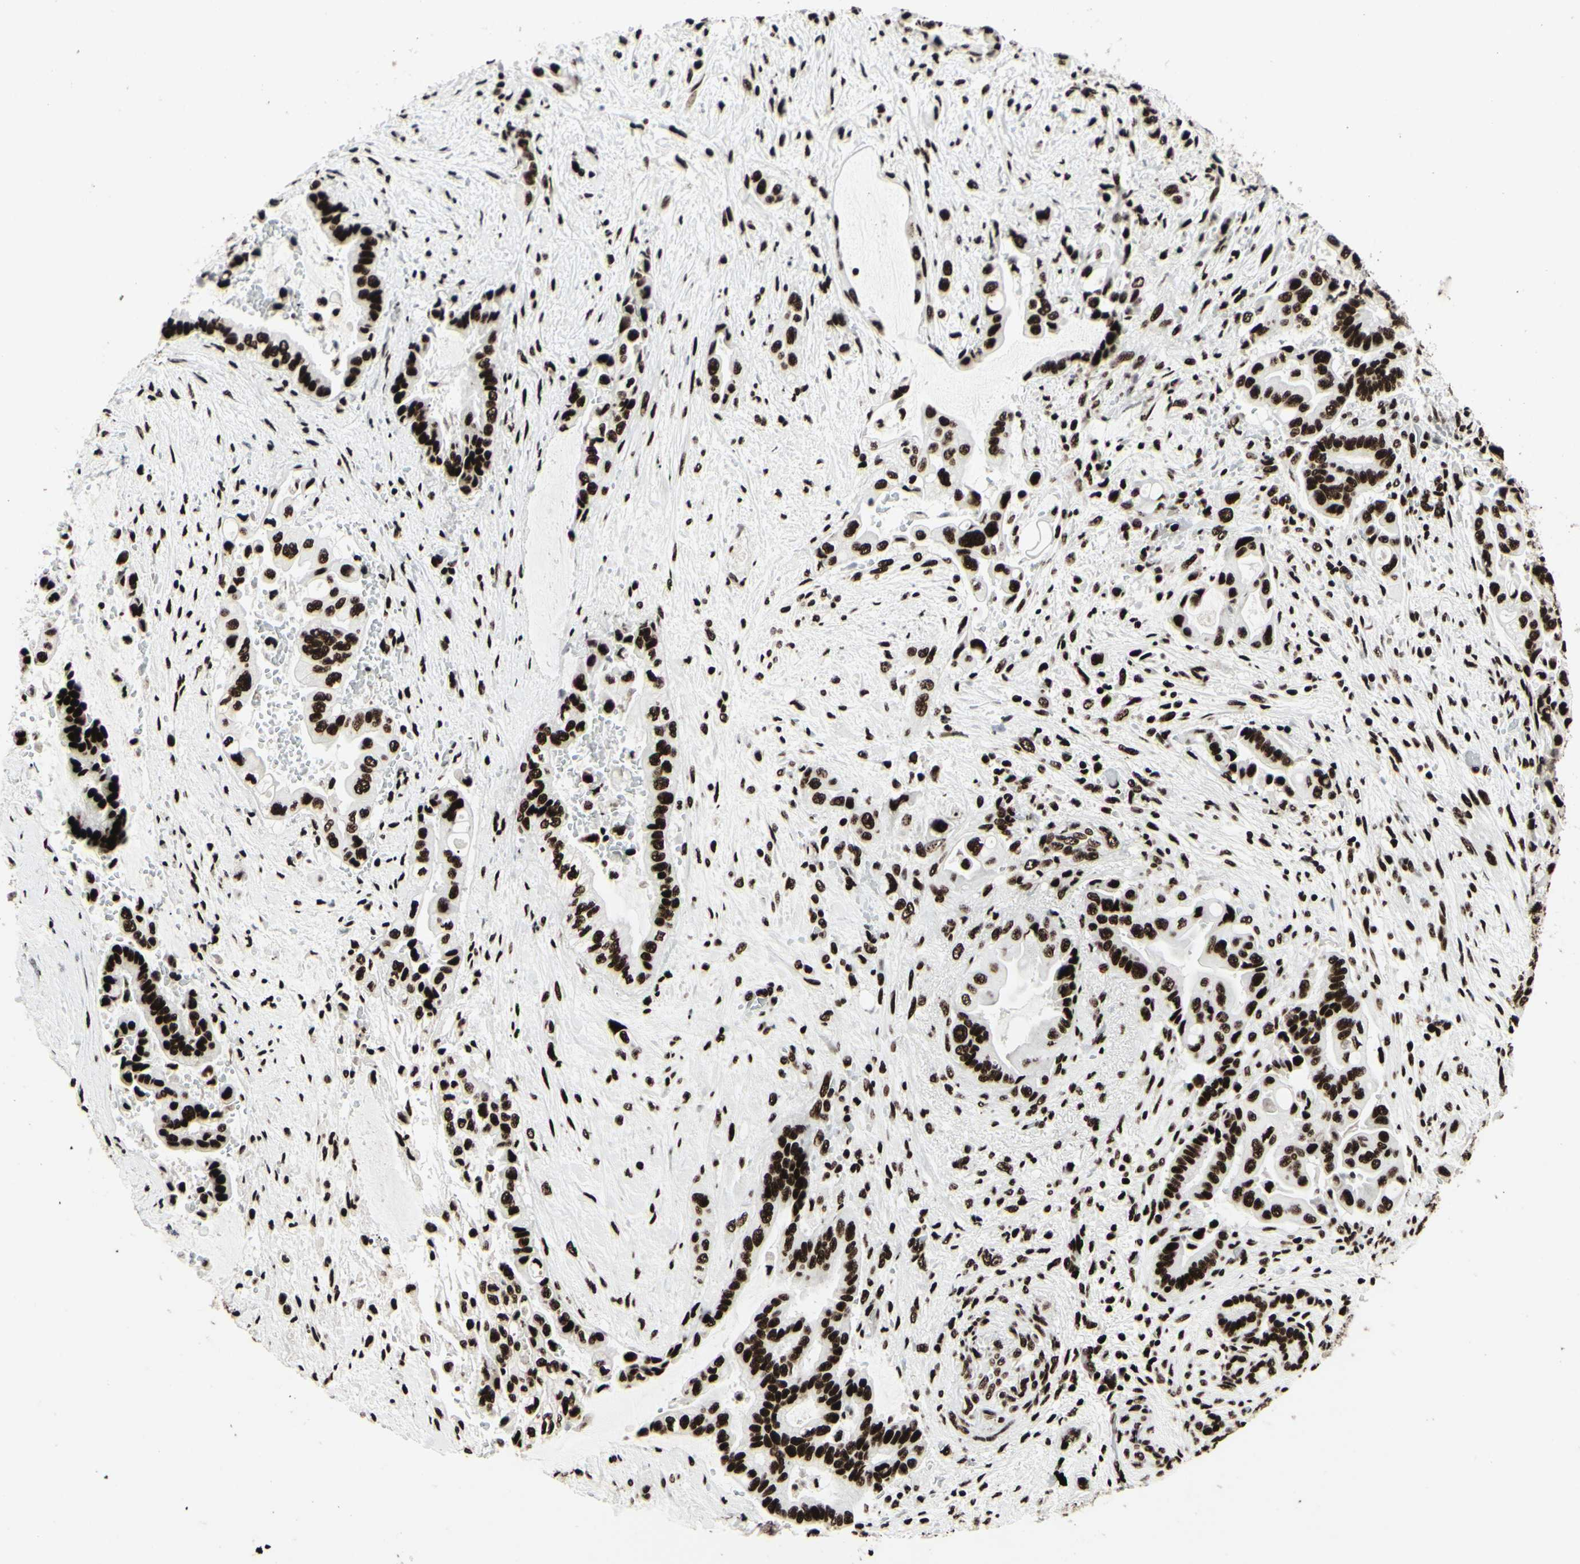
{"staining": {"intensity": "strong", "quantity": ">75%", "location": "nuclear"}, "tissue": "liver cancer", "cell_type": "Tumor cells", "image_type": "cancer", "snomed": [{"axis": "morphology", "description": "Cholangiocarcinoma"}, {"axis": "topography", "description": "Liver"}], "caption": "Approximately >75% of tumor cells in human liver cholangiocarcinoma show strong nuclear protein positivity as visualized by brown immunohistochemical staining.", "gene": "U2AF2", "patient": {"sex": "female", "age": 61}}